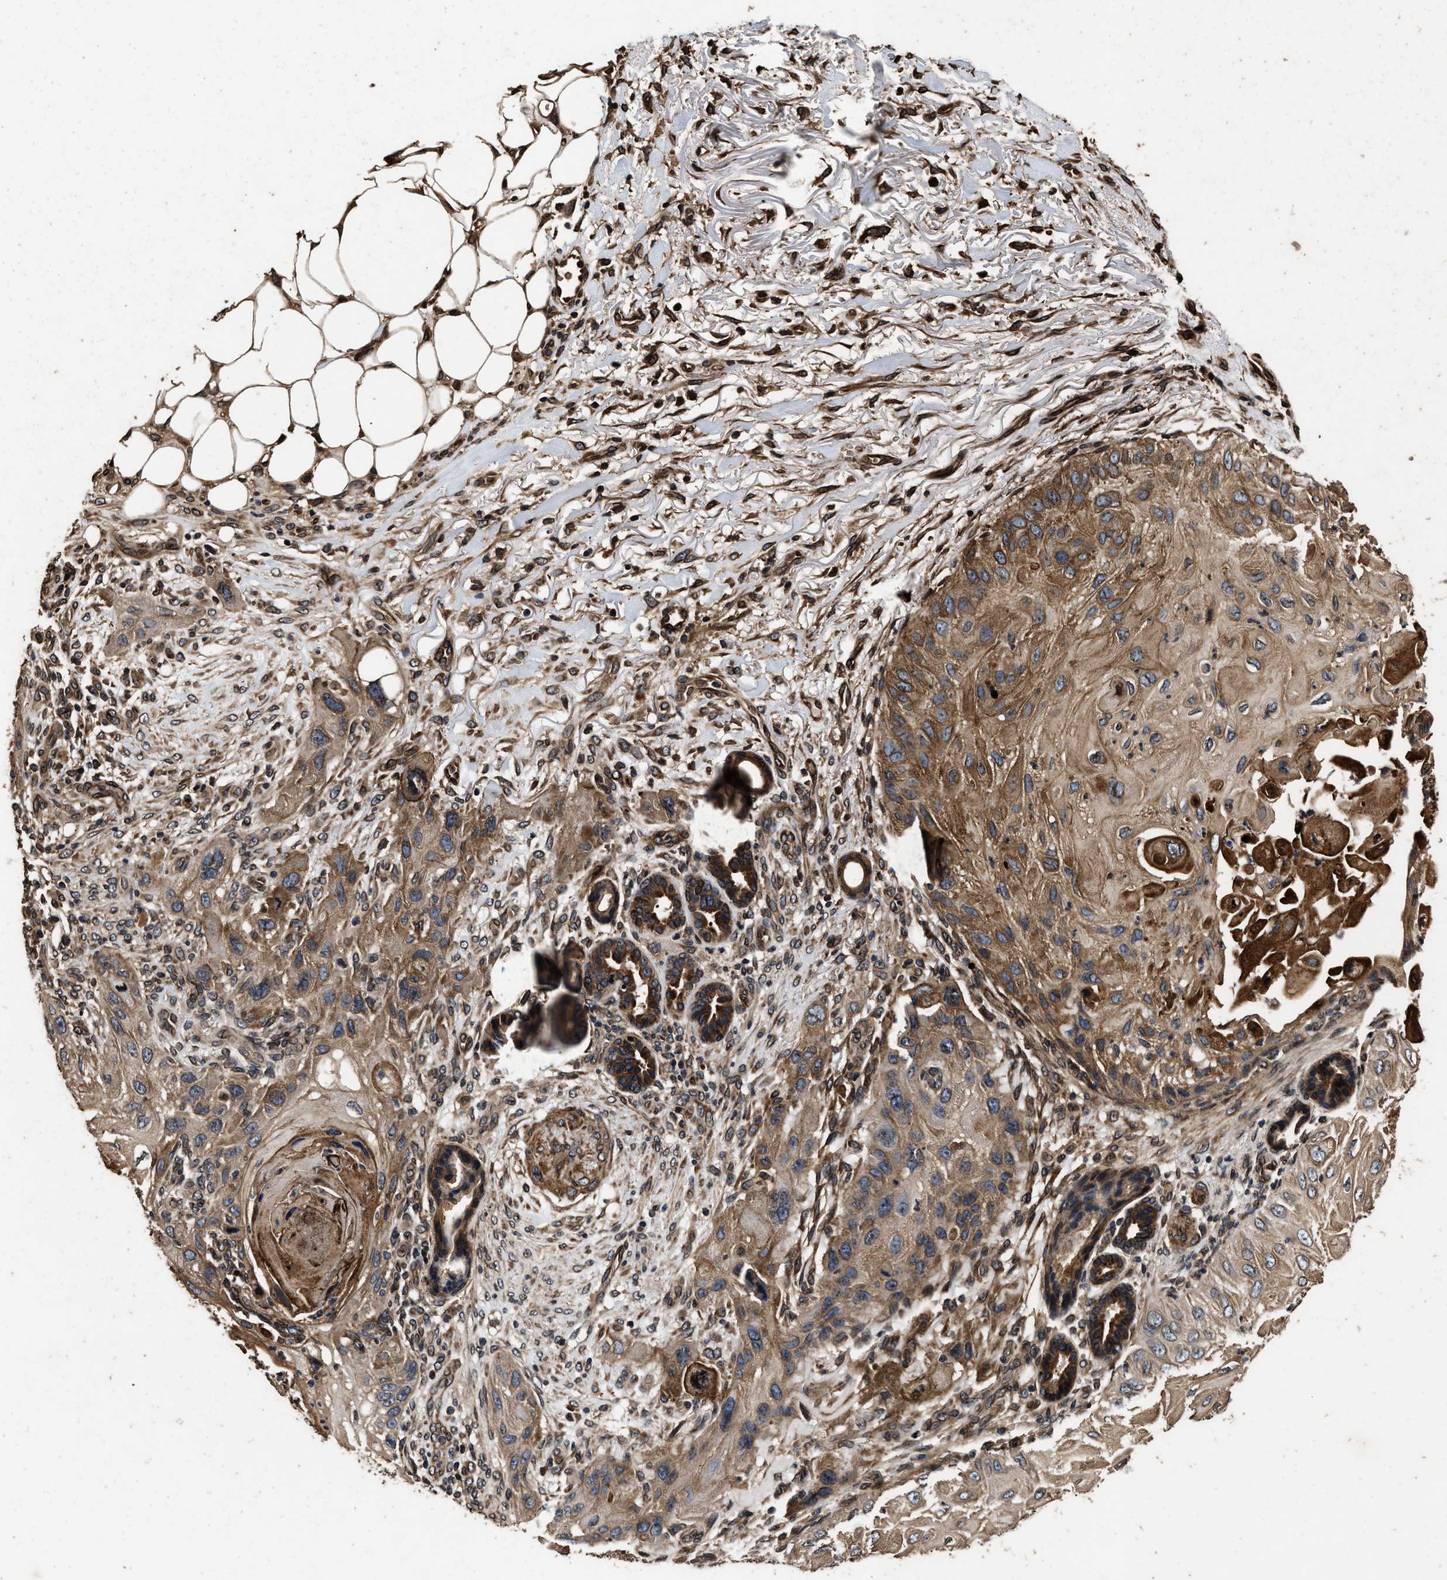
{"staining": {"intensity": "moderate", "quantity": ">75%", "location": "cytoplasmic/membranous"}, "tissue": "skin cancer", "cell_type": "Tumor cells", "image_type": "cancer", "snomed": [{"axis": "morphology", "description": "Squamous cell carcinoma, NOS"}, {"axis": "topography", "description": "Skin"}], "caption": "A photomicrograph showing moderate cytoplasmic/membranous positivity in approximately >75% of tumor cells in squamous cell carcinoma (skin), as visualized by brown immunohistochemical staining.", "gene": "ACCS", "patient": {"sex": "female", "age": 77}}